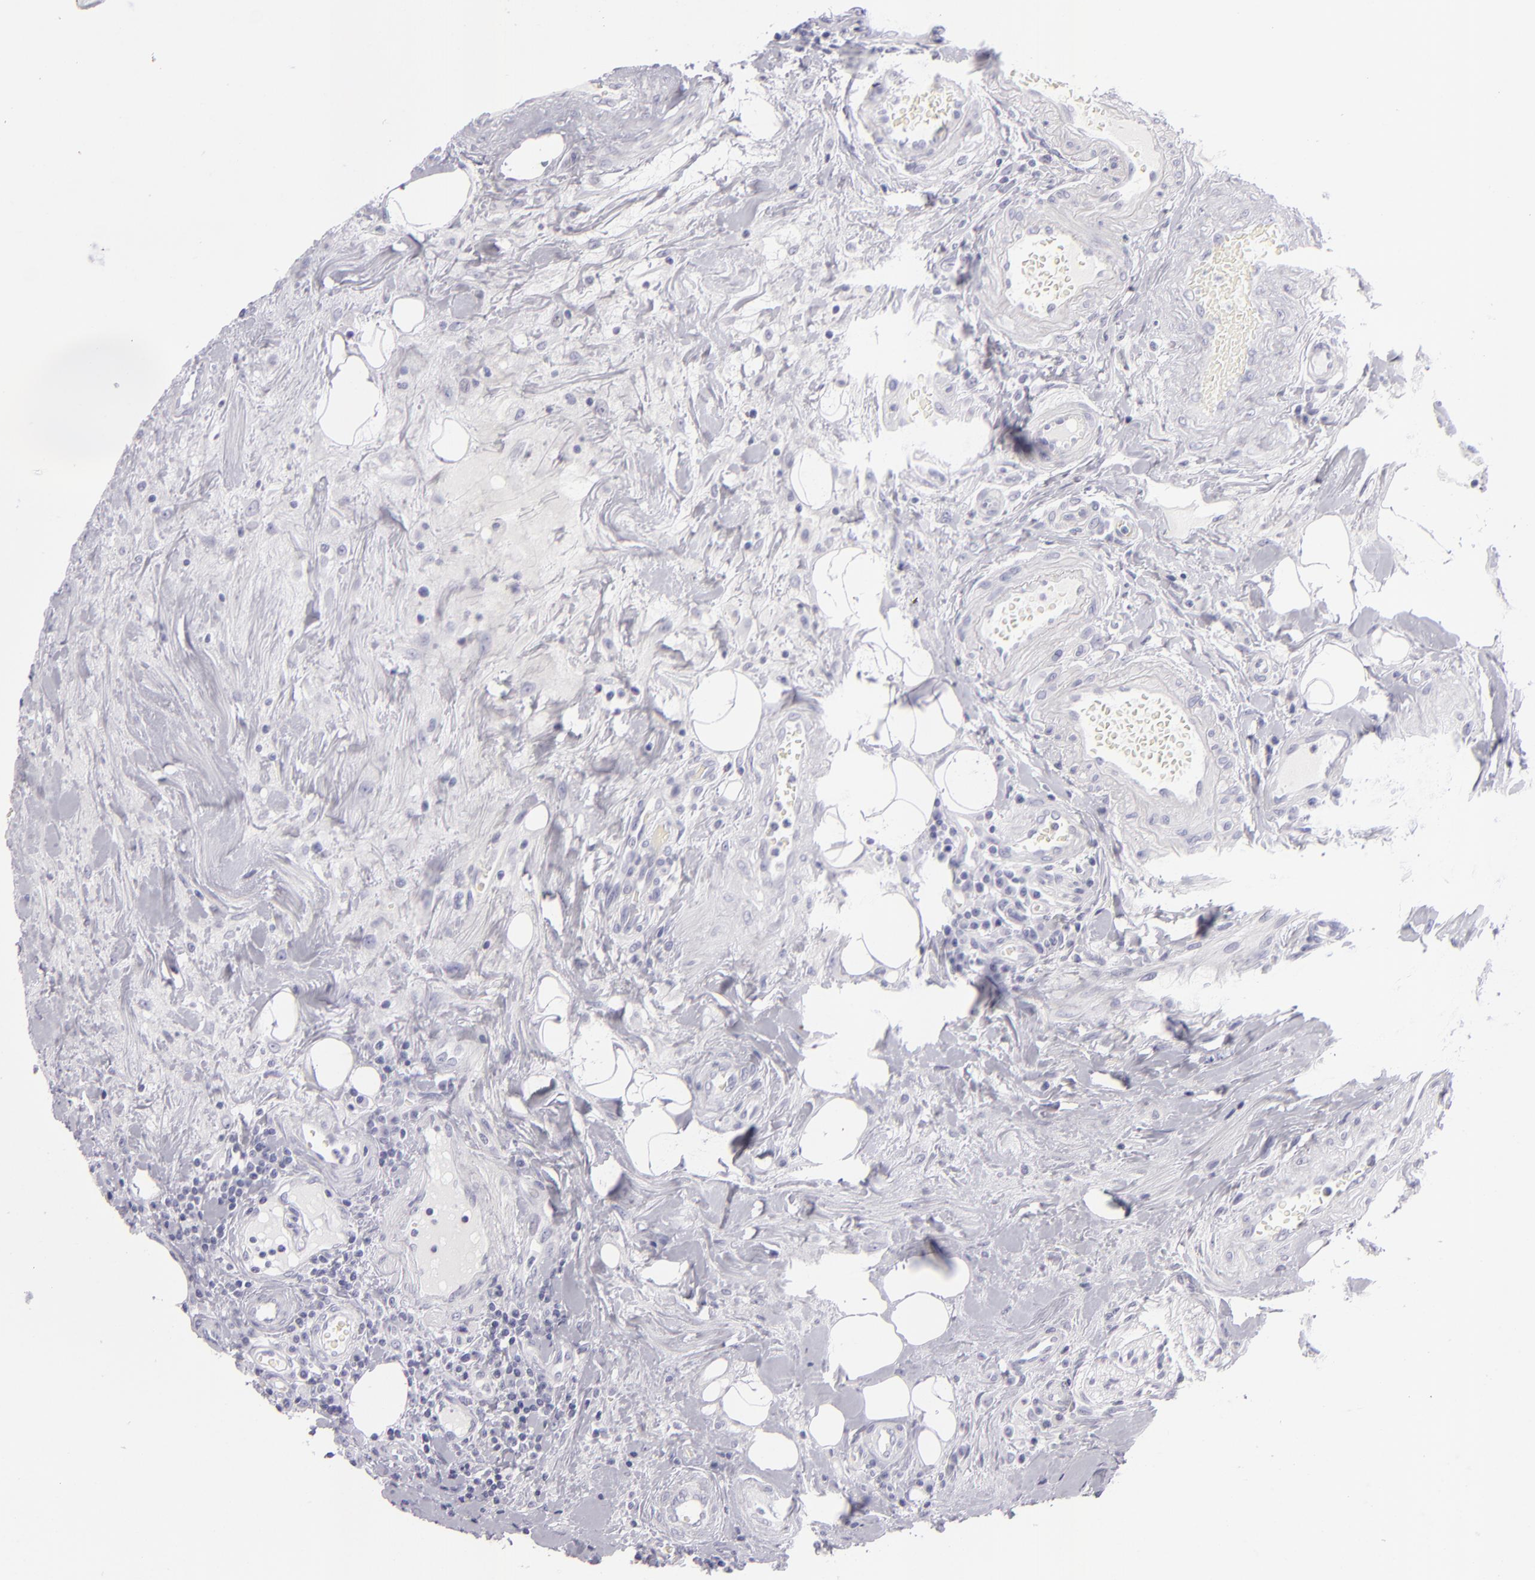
{"staining": {"intensity": "negative", "quantity": "none", "location": "none"}, "tissue": "colorectal cancer", "cell_type": "Tumor cells", "image_type": "cancer", "snomed": [{"axis": "morphology", "description": "Adenocarcinoma, NOS"}, {"axis": "topography", "description": "Colon"}], "caption": "The histopathology image exhibits no significant expression in tumor cells of colorectal cancer. Nuclei are stained in blue.", "gene": "VIL1", "patient": {"sex": "male", "age": 54}}